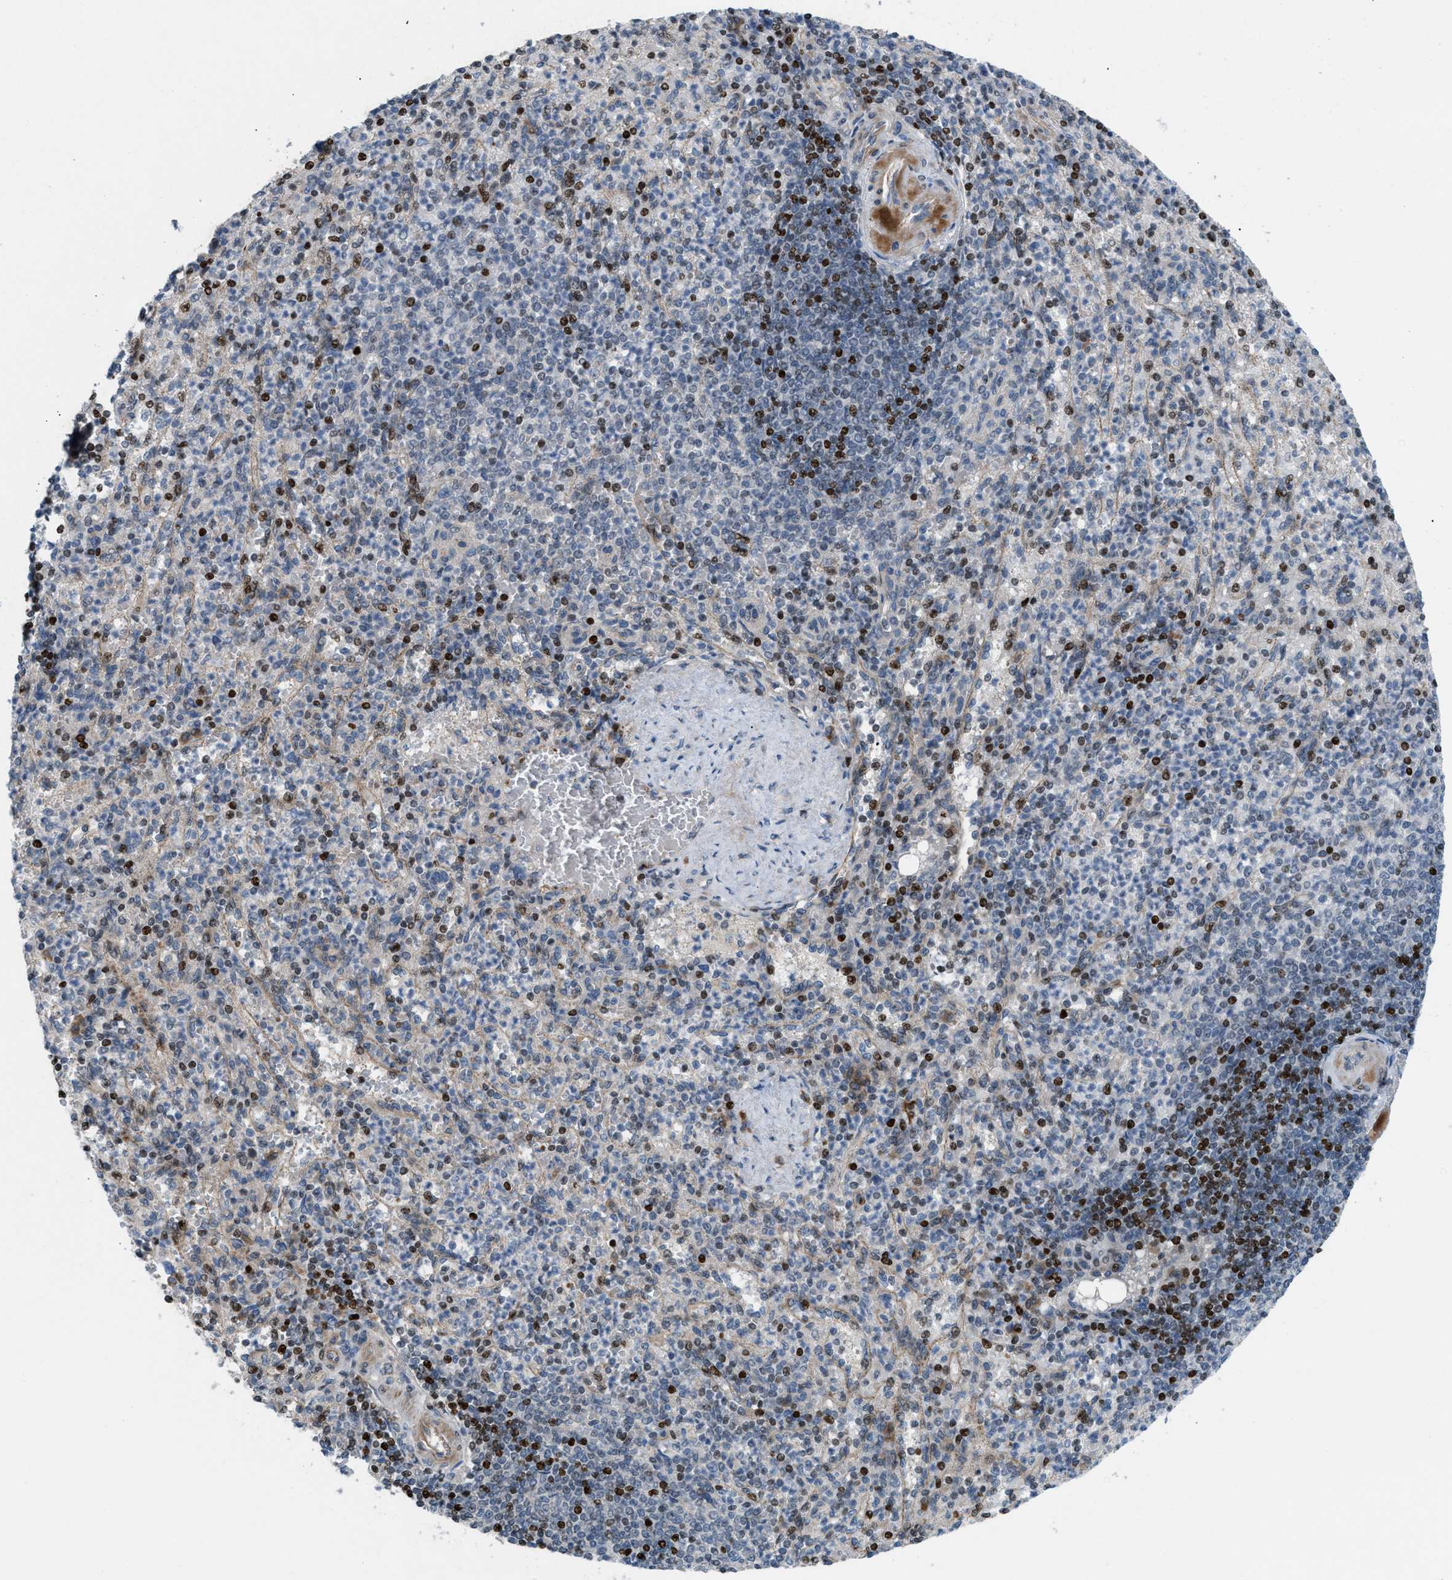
{"staining": {"intensity": "strong", "quantity": "25%-75%", "location": "nuclear"}, "tissue": "spleen", "cell_type": "Cells in red pulp", "image_type": "normal", "snomed": [{"axis": "morphology", "description": "Normal tissue, NOS"}, {"axis": "topography", "description": "Spleen"}], "caption": "A high-resolution photomicrograph shows immunohistochemistry (IHC) staining of benign spleen, which shows strong nuclear expression in approximately 25%-75% of cells in red pulp. (DAB IHC with brightfield microscopy, high magnification).", "gene": "ZNF276", "patient": {"sex": "female", "age": 74}}